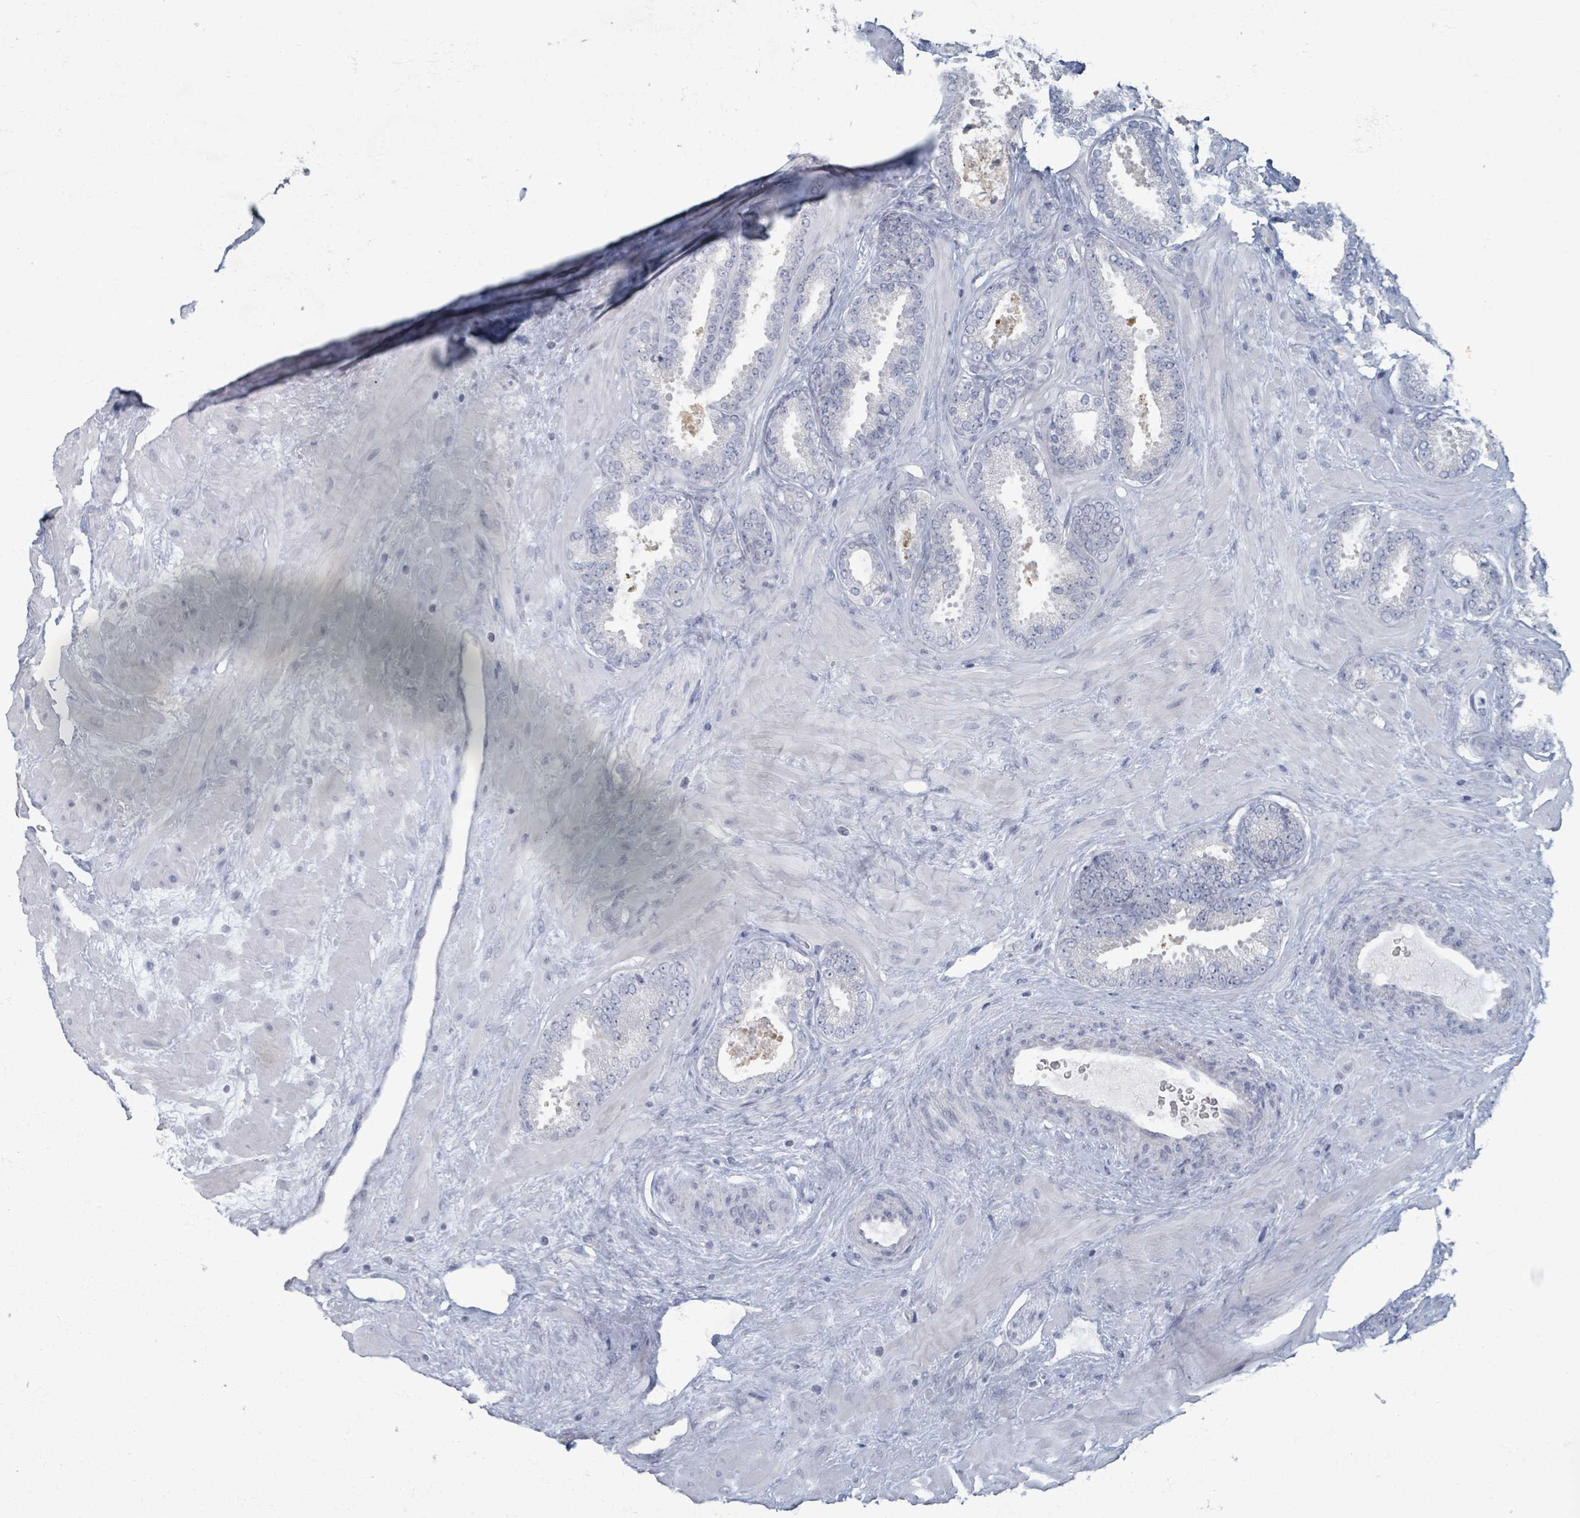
{"staining": {"intensity": "negative", "quantity": "none", "location": "none"}, "tissue": "prostate cancer", "cell_type": "Tumor cells", "image_type": "cancer", "snomed": [{"axis": "morphology", "description": "Adenocarcinoma, Low grade"}, {"axis": "topography", "description": "Prostate"}], "caption": "Immunohistochemistry of prostate low-grade adenocarcinoma displays no expression in tumor cells.", "gene": "WNT11", "patient": {"sex": "male", "age": 62}}